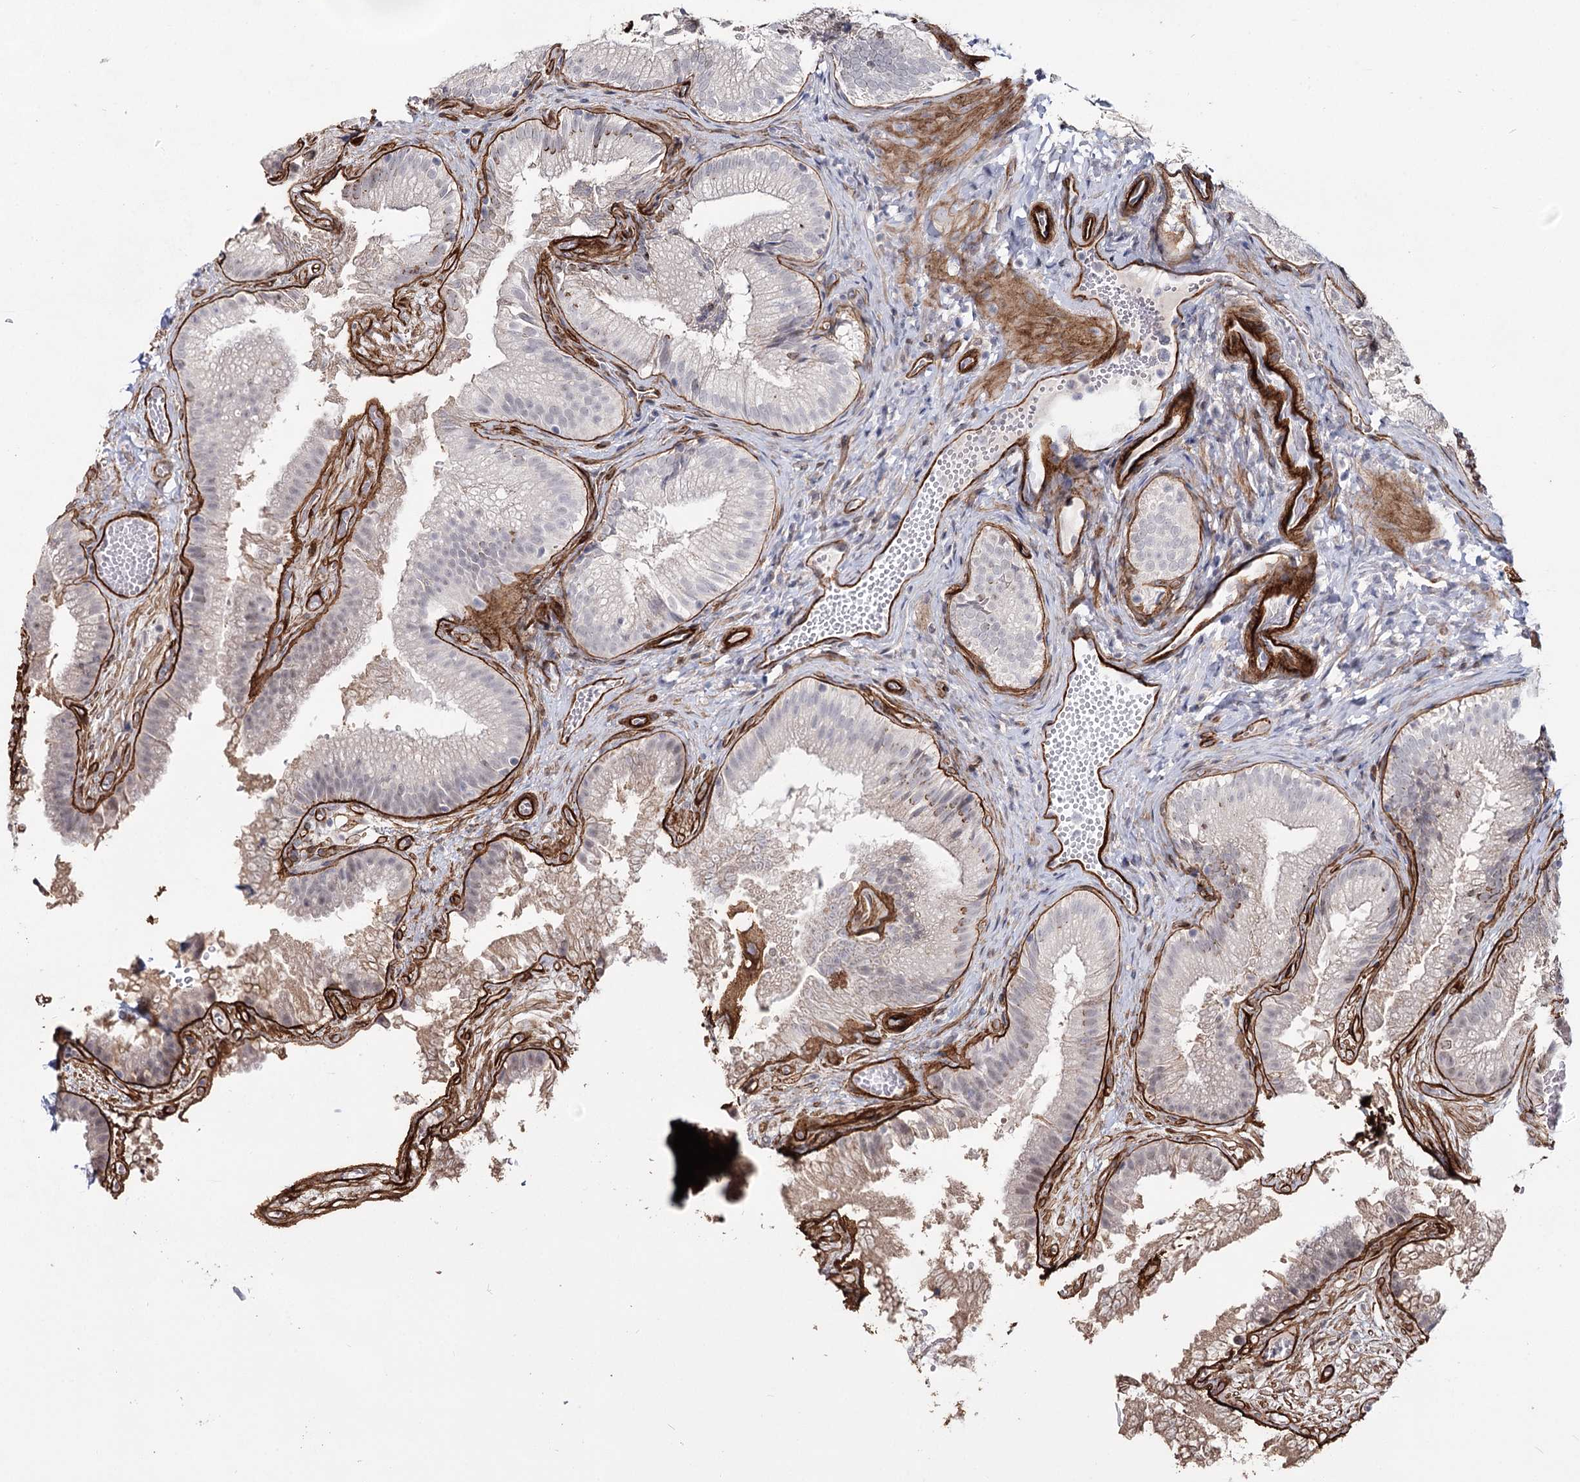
{"staining": {"intensity": "moderate", "quantity": "<25%", "location": "cytoplasmic/membranous"}, "tissue": "gallbladder", "cell_type": "Glandular cells", "image_type": "normal", "snomed": [{"axis": "morphology", "description": "Normal tissue, NOS"}, {"axis": "topography", "description": "Gallbladder"}], "caption": "Brown immunohistochemical staining in unremarkable human gallbladder shows moderate cytoplasmic/membranous staining in about <25% of glandular cells. The protein of interest is stained brown, and the nuclei are stained in blue (DAB (3,3'-diaminobenzidine) IHC with brightfield microscopy, high magnification).", "gene": "ATL2", "patient": {"sex": "female", "age": 30}}